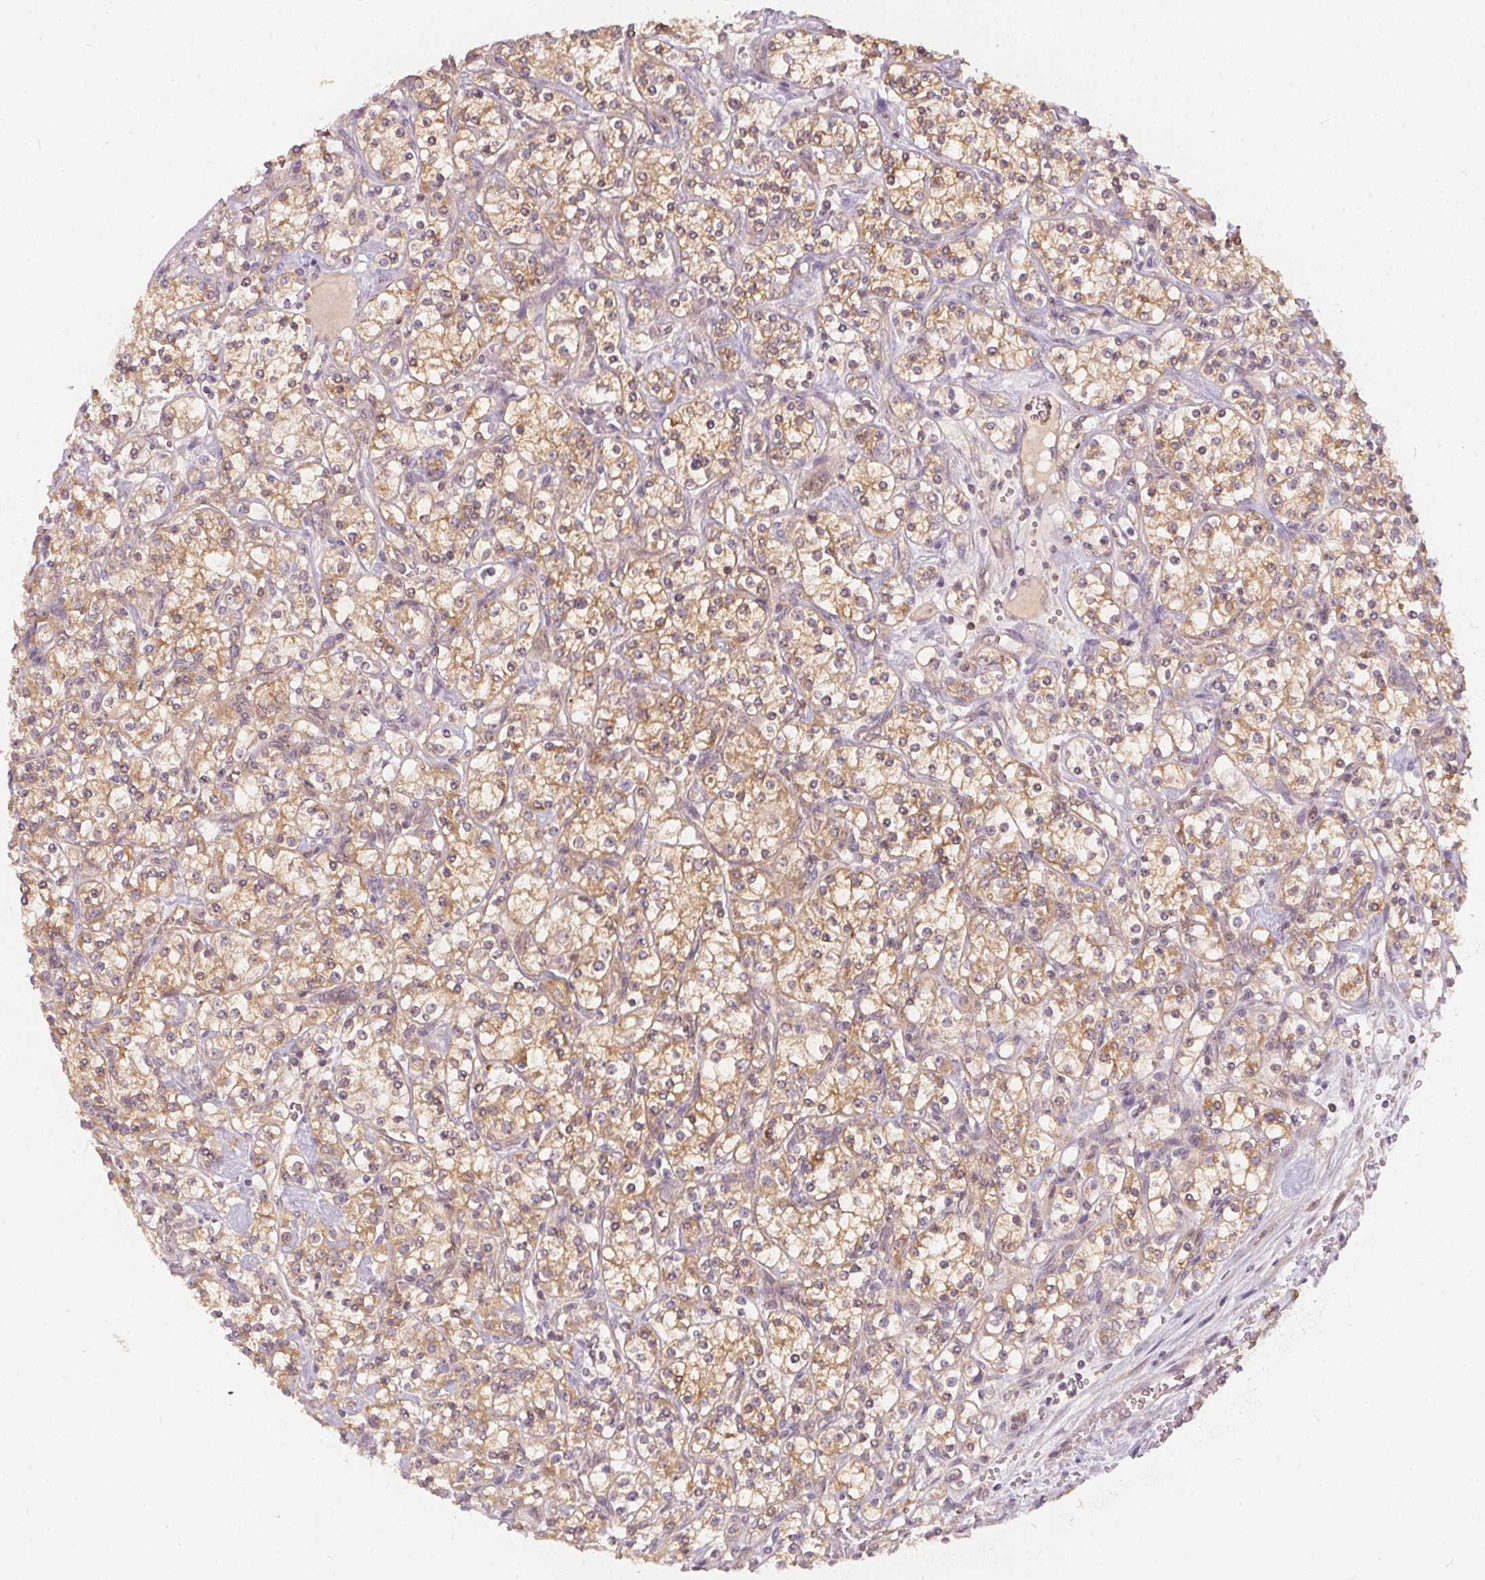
{"staining": {"intensity": "moderate", "quantity": ">75%", "location": "cytoplasmic/membranous"}, "tissue": "renal cancer", "cell_type": "Tumor cells", "image_type": "cancer", "snomed": [{"axis": "morphology", "description": "Adenocarcinoma, NOS"}, {"axis": "topography", "description": "Kidney"}], "caption": "Immunohistochemical staining of renal adenocarcinoma displays moderate cytoplasmic/membranous protein positivity in about >75% of tumor cells. (IHC, brightfield microscopy, high magnification).", "gene": "BLMH", "patient": {"sex": "male", "age": 77}}